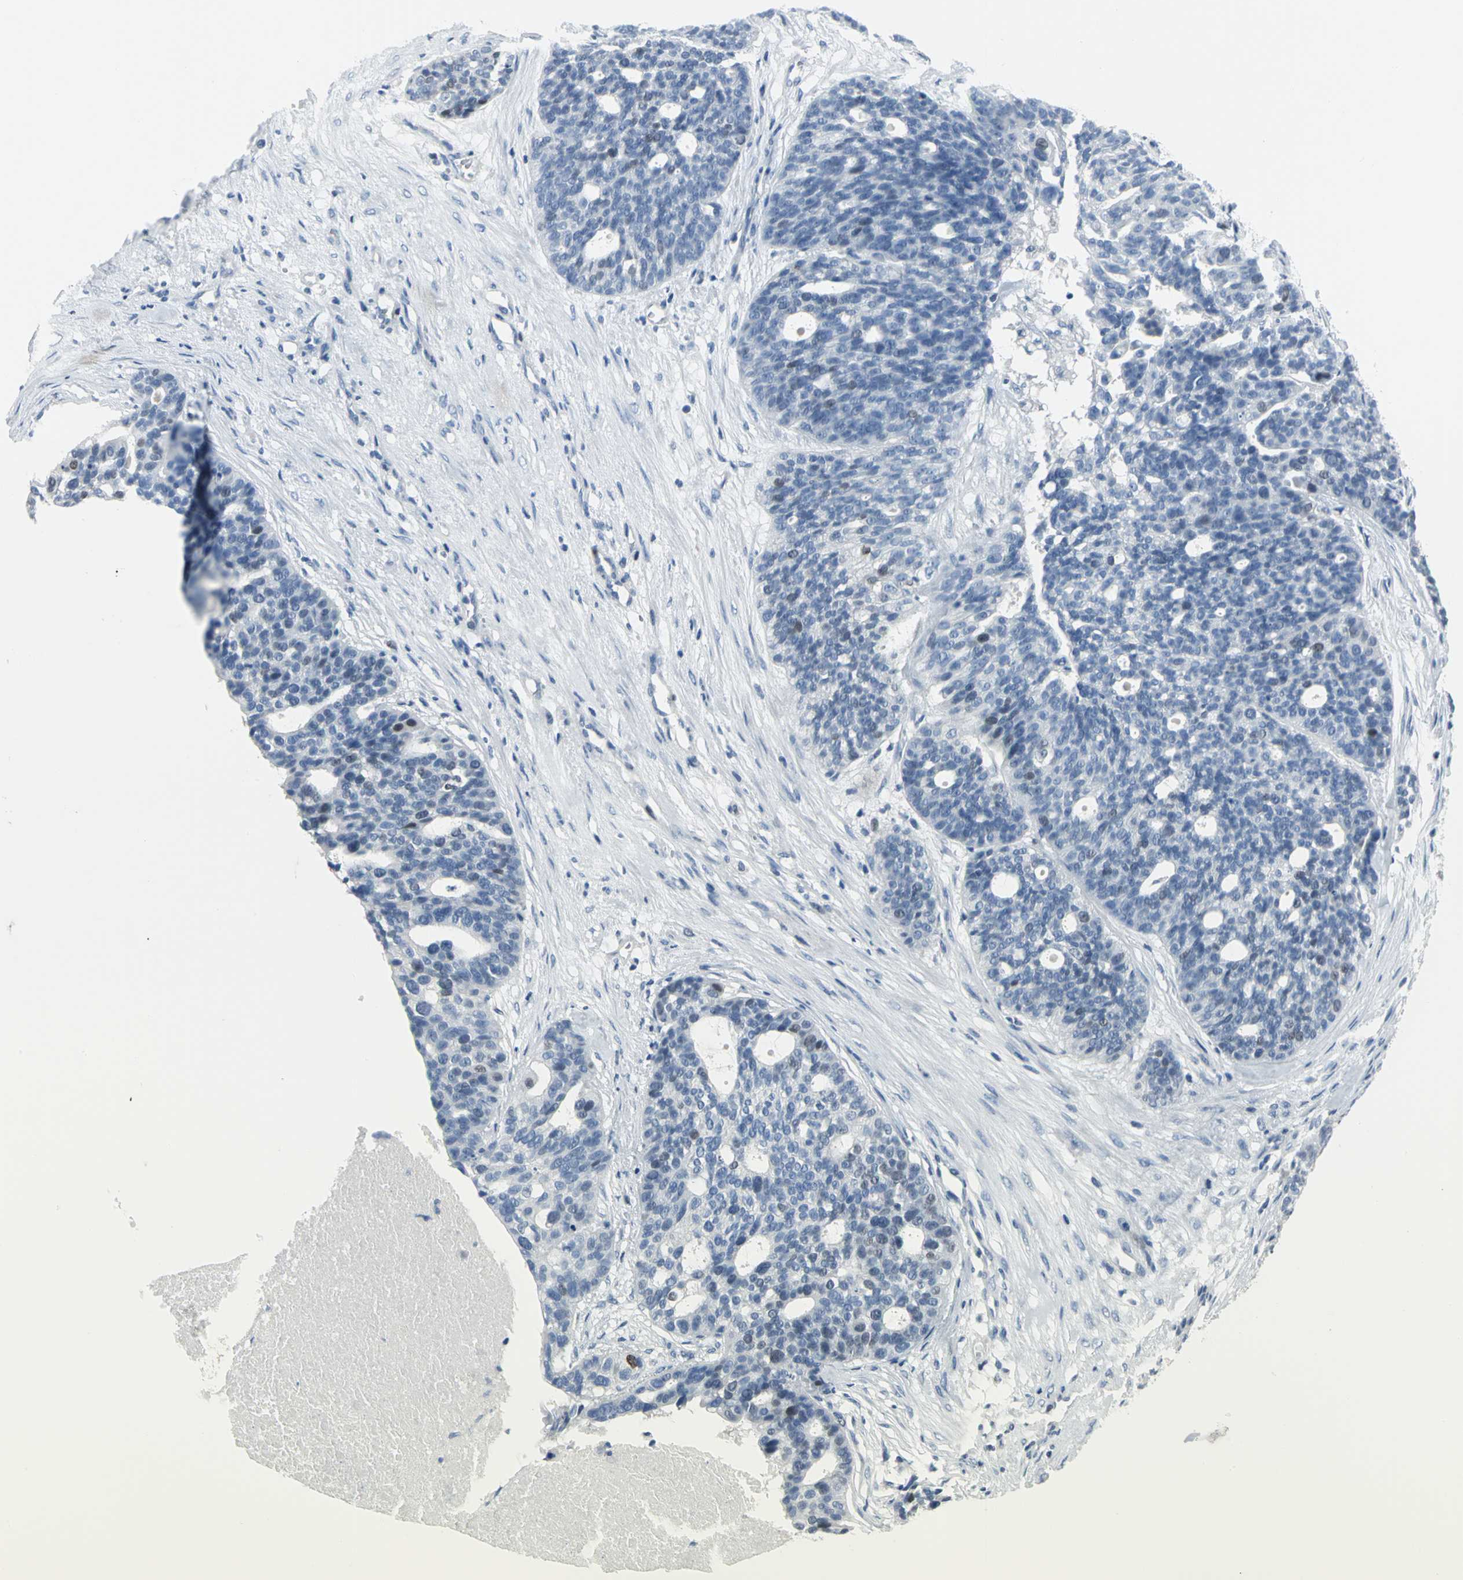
{"staining": {"intensity": "weak", "quantity": "<25%", "location": "nuclear"}, "tissue": "ovarian cancer", "cell_type": "Tumor cells", "image_type": "cancer", "snomed": [{"axis": "morphology", "description": "Cystadenocarcinoma, serous, NOS"}, {"axis": "topography", "description": "Ovary"}], "caption": "Immunohistochemical staining of ovarian serous cystadenocarcinoma reveals no significant expression in tumor cells.", "gene": "MCM3", "patient": {"sex": "female", "age": 59}}